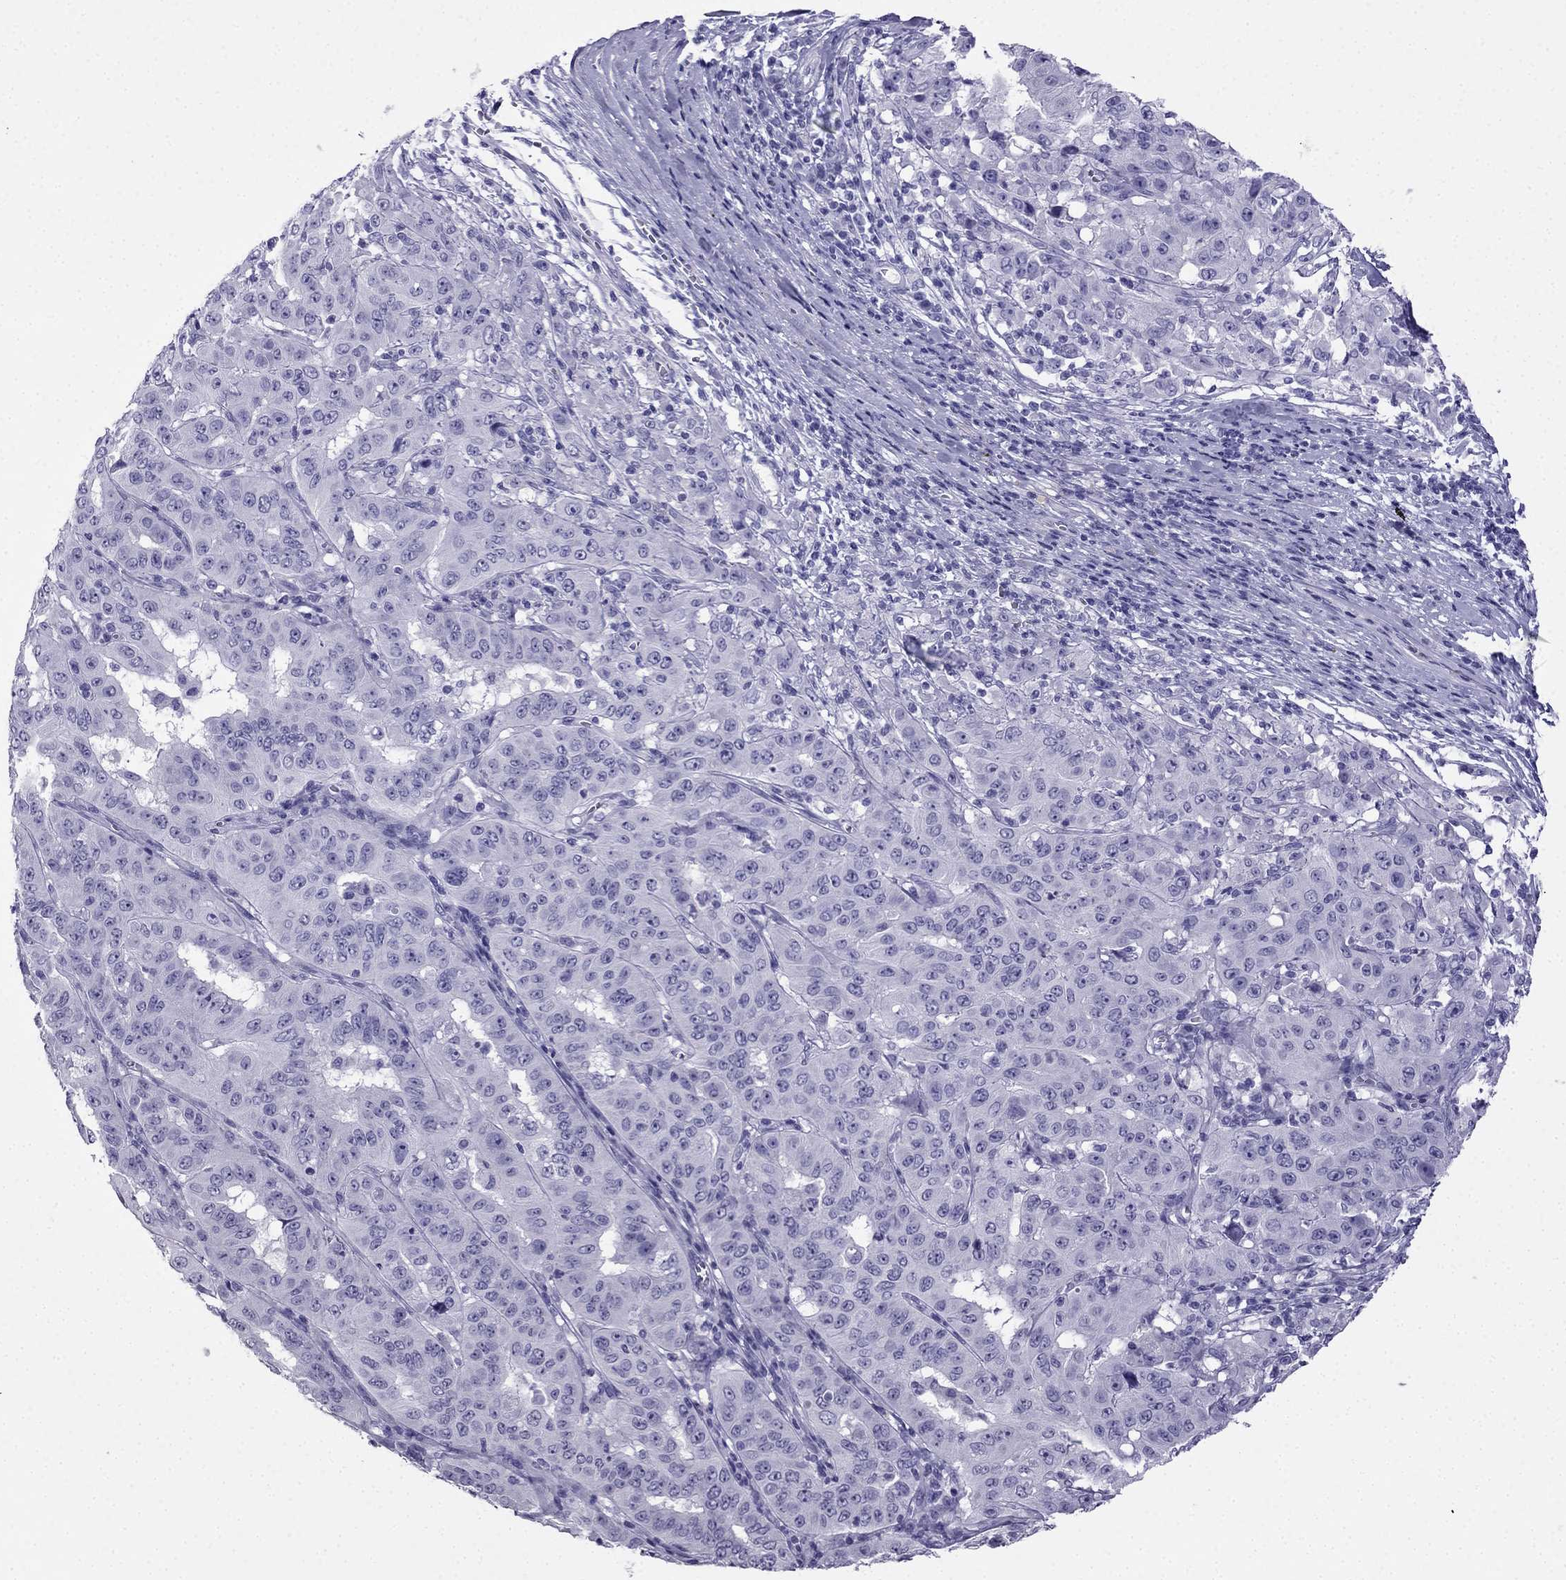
{"staining": {"intensity": "negative", "quantity": "none", "location": "none"}, "tissue": "pancreatic cancer", "cell_type": "Tumor cells", "image_type": "cancer", "snomed": [{"axis": "morphology", "description": "Adenocarcinoma, NOS"}, {"axis": "topography", "description": "Pancreas"}], "caption": "Image shows no significant protein positivity in tumor cells of adenocarcinoma (pancreatic). The staining is performed using DAB brown chromogen with nuclei counter-stained in using hematoxylin.", "gene": "CDHR4", "patient": {"sex": "male", "age": 63}}